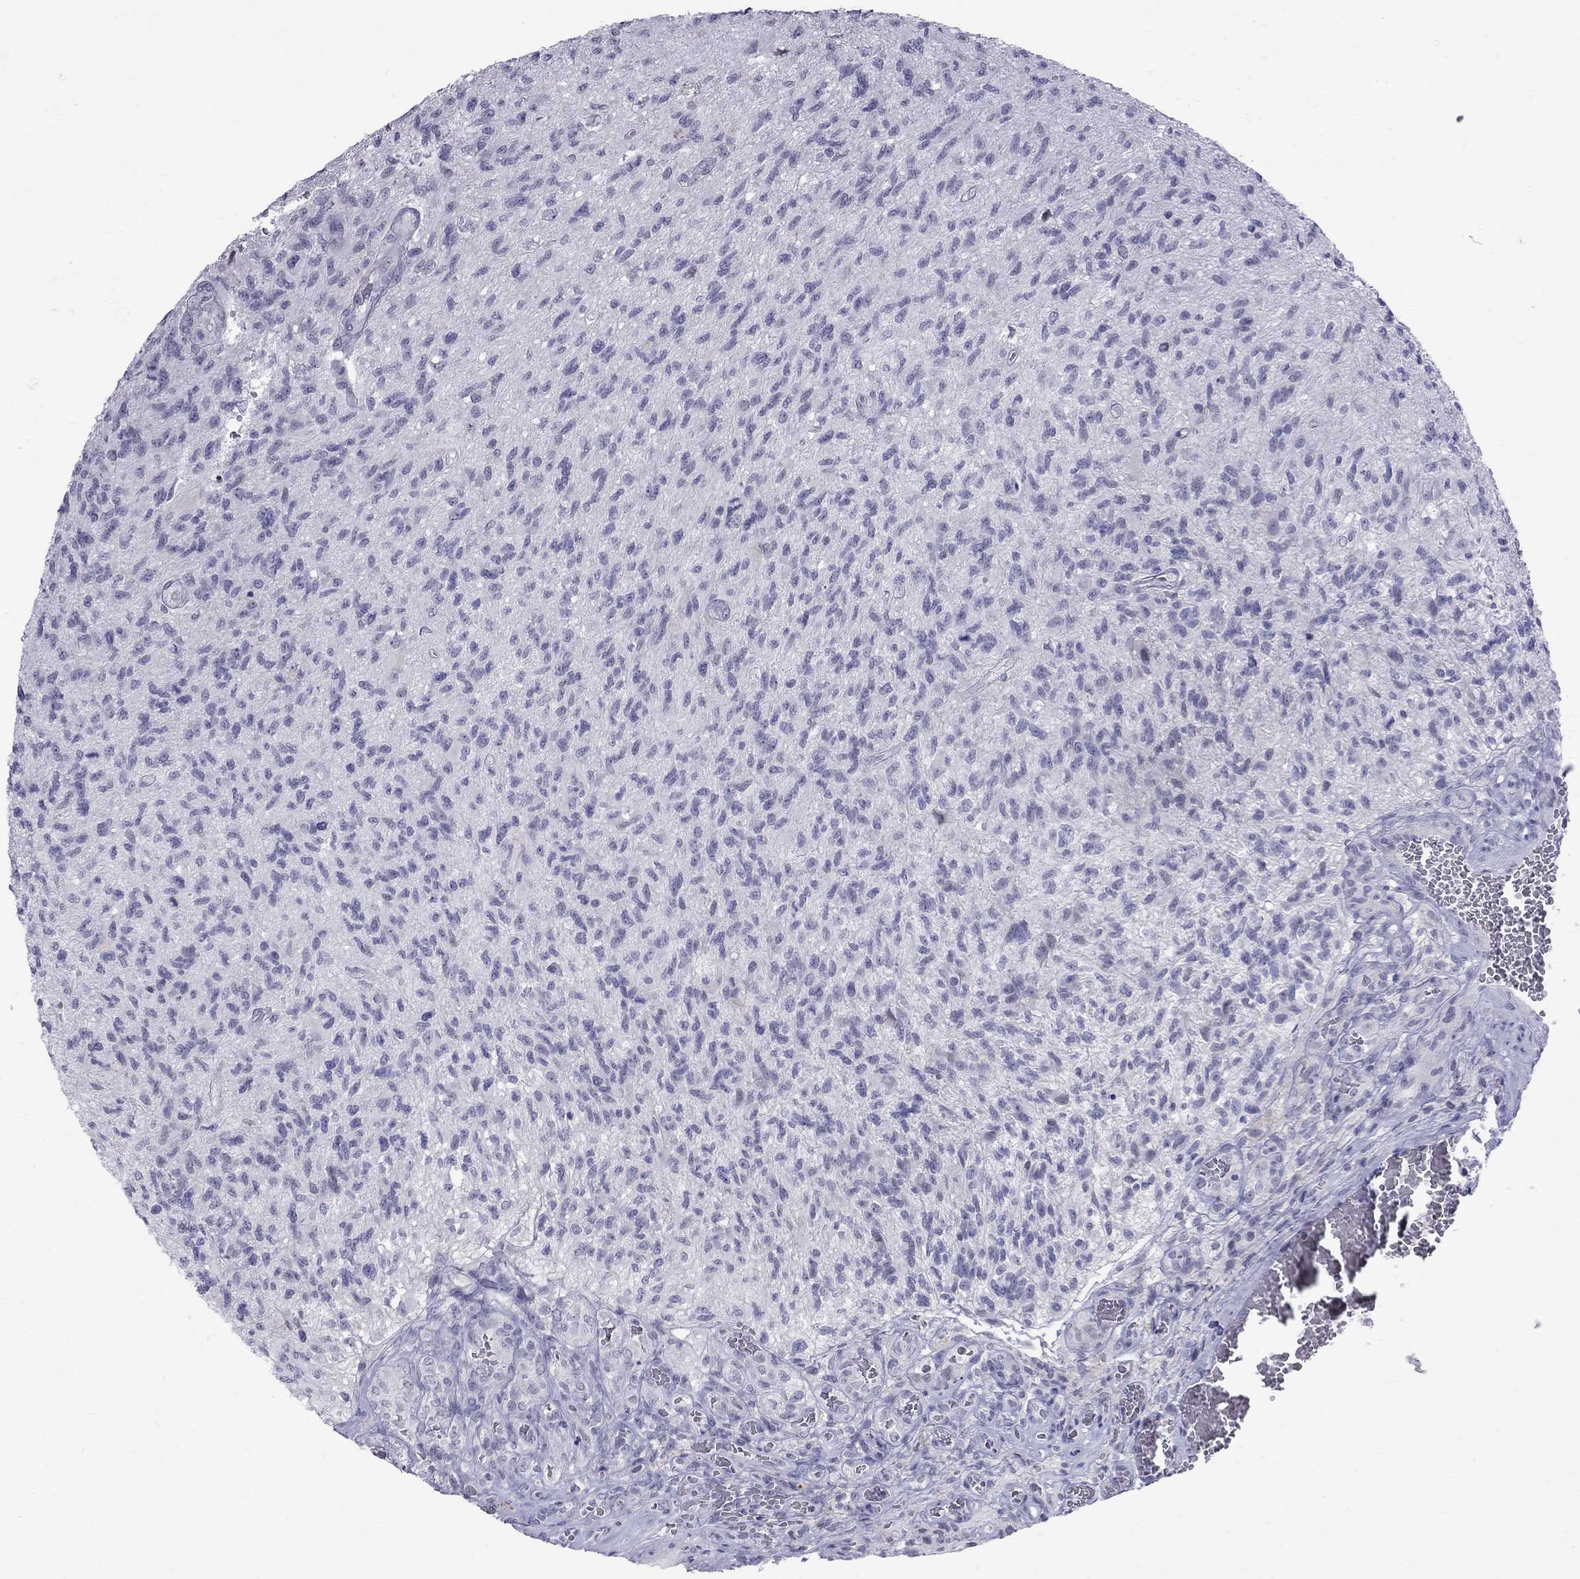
{"staining": {"intensity": "negative", "quantity": "none", "location": "none"}, "tissue": "glioma", "cell_type": "Tumor cells", "image_type": "cancer", "snomed": [{"axis": "morphology", "description": "Glioma, malignant, High grade"}, {"axis": "topography", "description": "Brain"}], "caption": "This is an immunohistochemistry (IHC) histopathology image of glioma. There is no positivity in tumor cells.", "gene": "MUC15", "patient": {"sex": "male", "age": 56}}